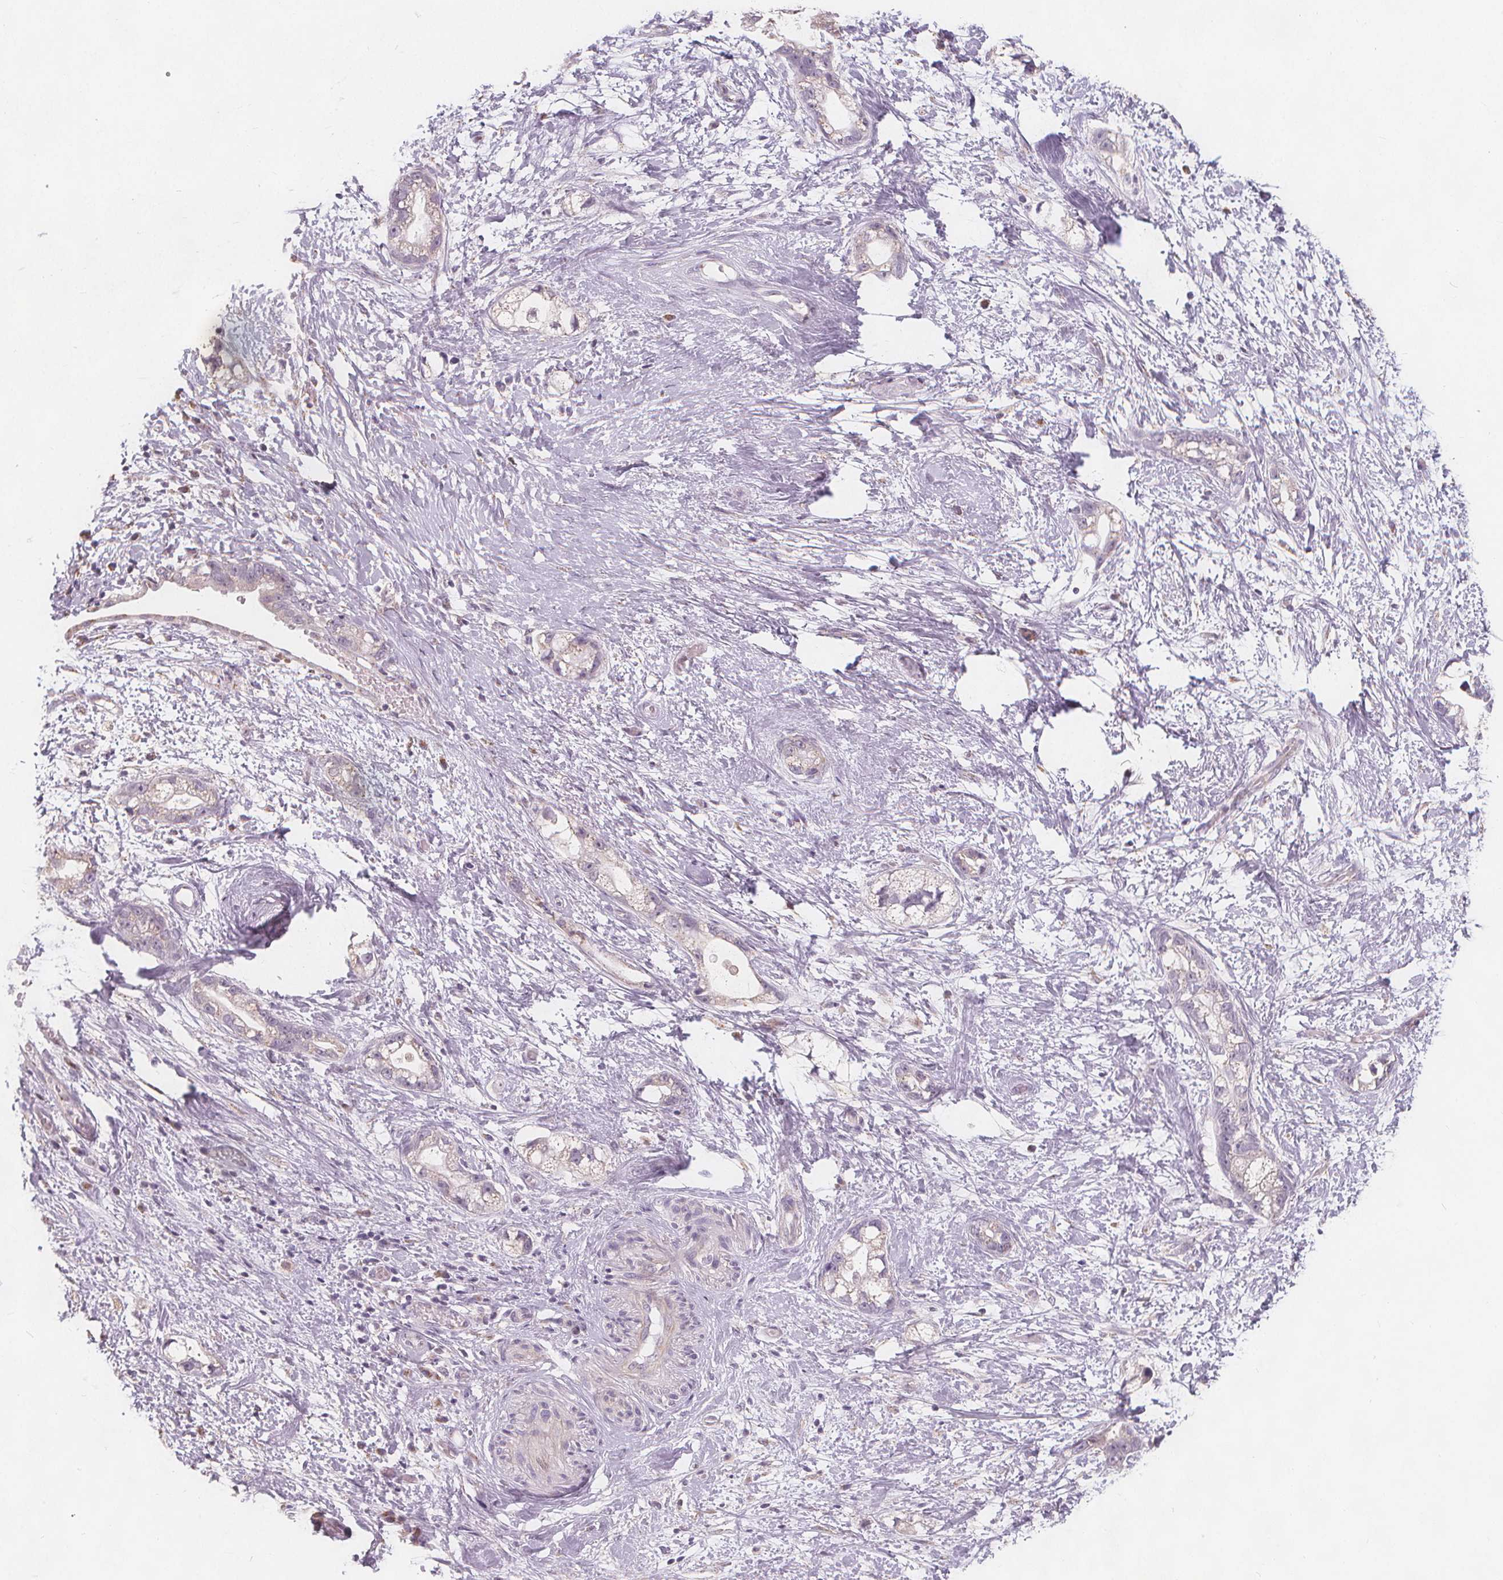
{"staining": {"intensity": "negative", "quantity": "none", "location": "none"}, "tissue": "stomach cancer", "cell_type": "Tumor cells", "image_type": "cancer", "snomed": [{"axis": "morphology", "description": "Adenocarcinoma, NOS"}, {"axis": "topography", "description": "Stomach"}], "caption": "Tumor cells show no significant positivity in adenocarcinoma (stomach). (Stains: DAB (3,3'-diaminobenzidine) IHC with hematoxylin counter stain, Microscopy: brightfield microscopy at high magnification).", "gene": "TIPIN", "patient": {"sex": "male", "age": 55}}